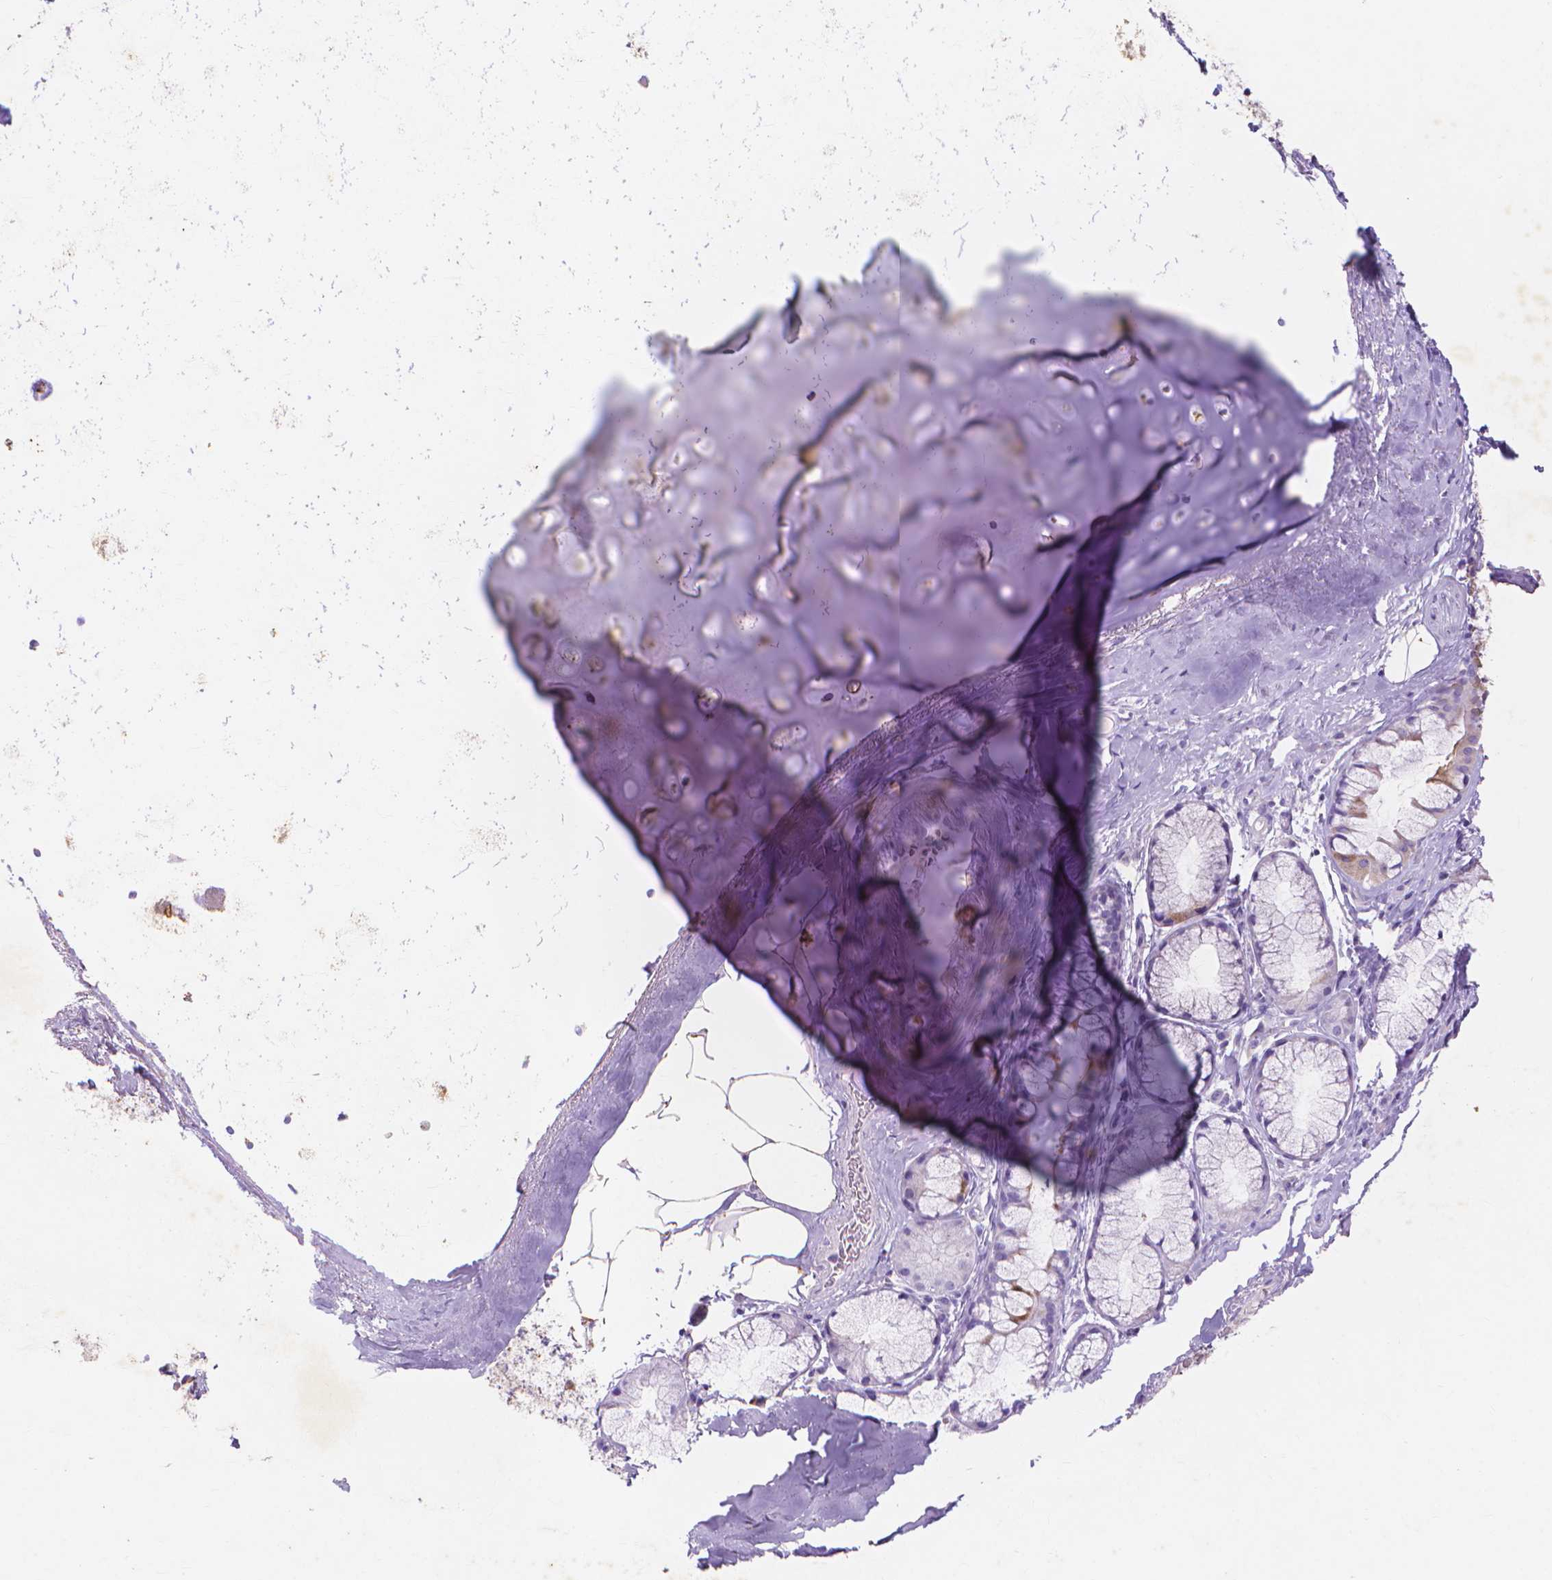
{"staining": {"intensity": "weak", "quantity": "25%-75%", "location": "cytoplasmic/membranous"}, "tissue": "adipose tissue", "cell_type": "Adipocytes", "image_type": "normal", "snomed": [{"axis": "morphology", "description": "Normal tissue, NOS"}, {"axis": "topography", "description": "Bronchus"}, {"axis": "topography", "description": "Lung"}], "caption": "IHC image of benign adipose tissue: adipose tissue stained using immunohistochemistry shows low levels of weak protein expression localized specifically in the cytoplasmic/membranous of adipocytes, appearing as a cytoplasmic/membranous brown color.", "gene": "MMP11", "patient": {"sex": "female", "age": 57}}